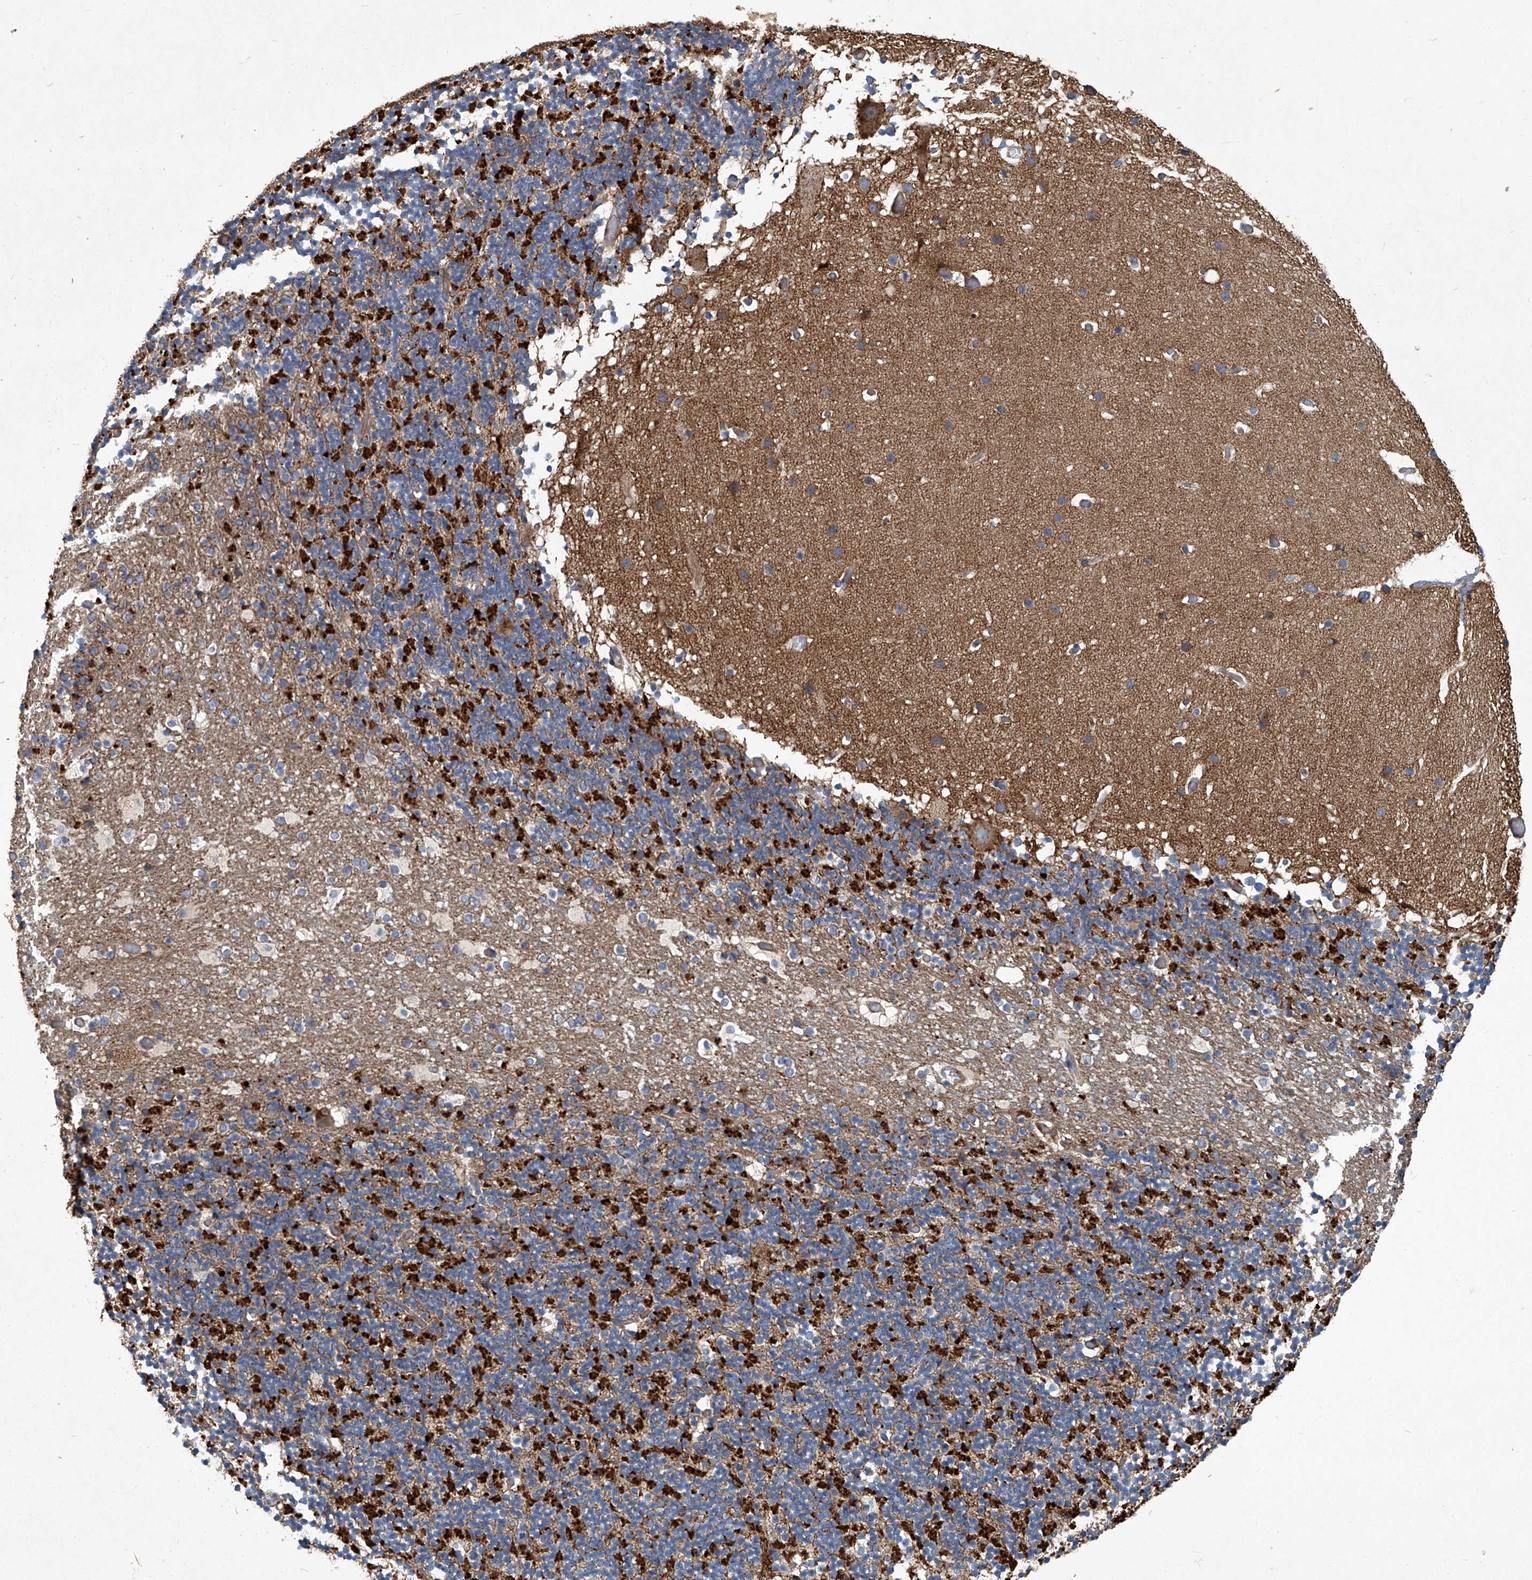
{"staining": {"intensity": "weak", "quantity": "<25%", "location": "cytoplasmic/membranous"}, "tissue": "cerebellum", "cell_type": "Cells in granular layer", "image_type": "normal", "snomed": [{"axis": "morphology", "description": "Normal tissue, NOS"}, {"axis": "topography", "description": "Cerebellum"}], "caption": "Cells in granular layer are negative for brown protein staining in benign cerebellum. (DAB (3,3'-diaminobenzidine) IHC visualized using brightfield microscopy, high magnification).", "gene": "PIGH", "patient": {"sex": "male", "age": 57}}